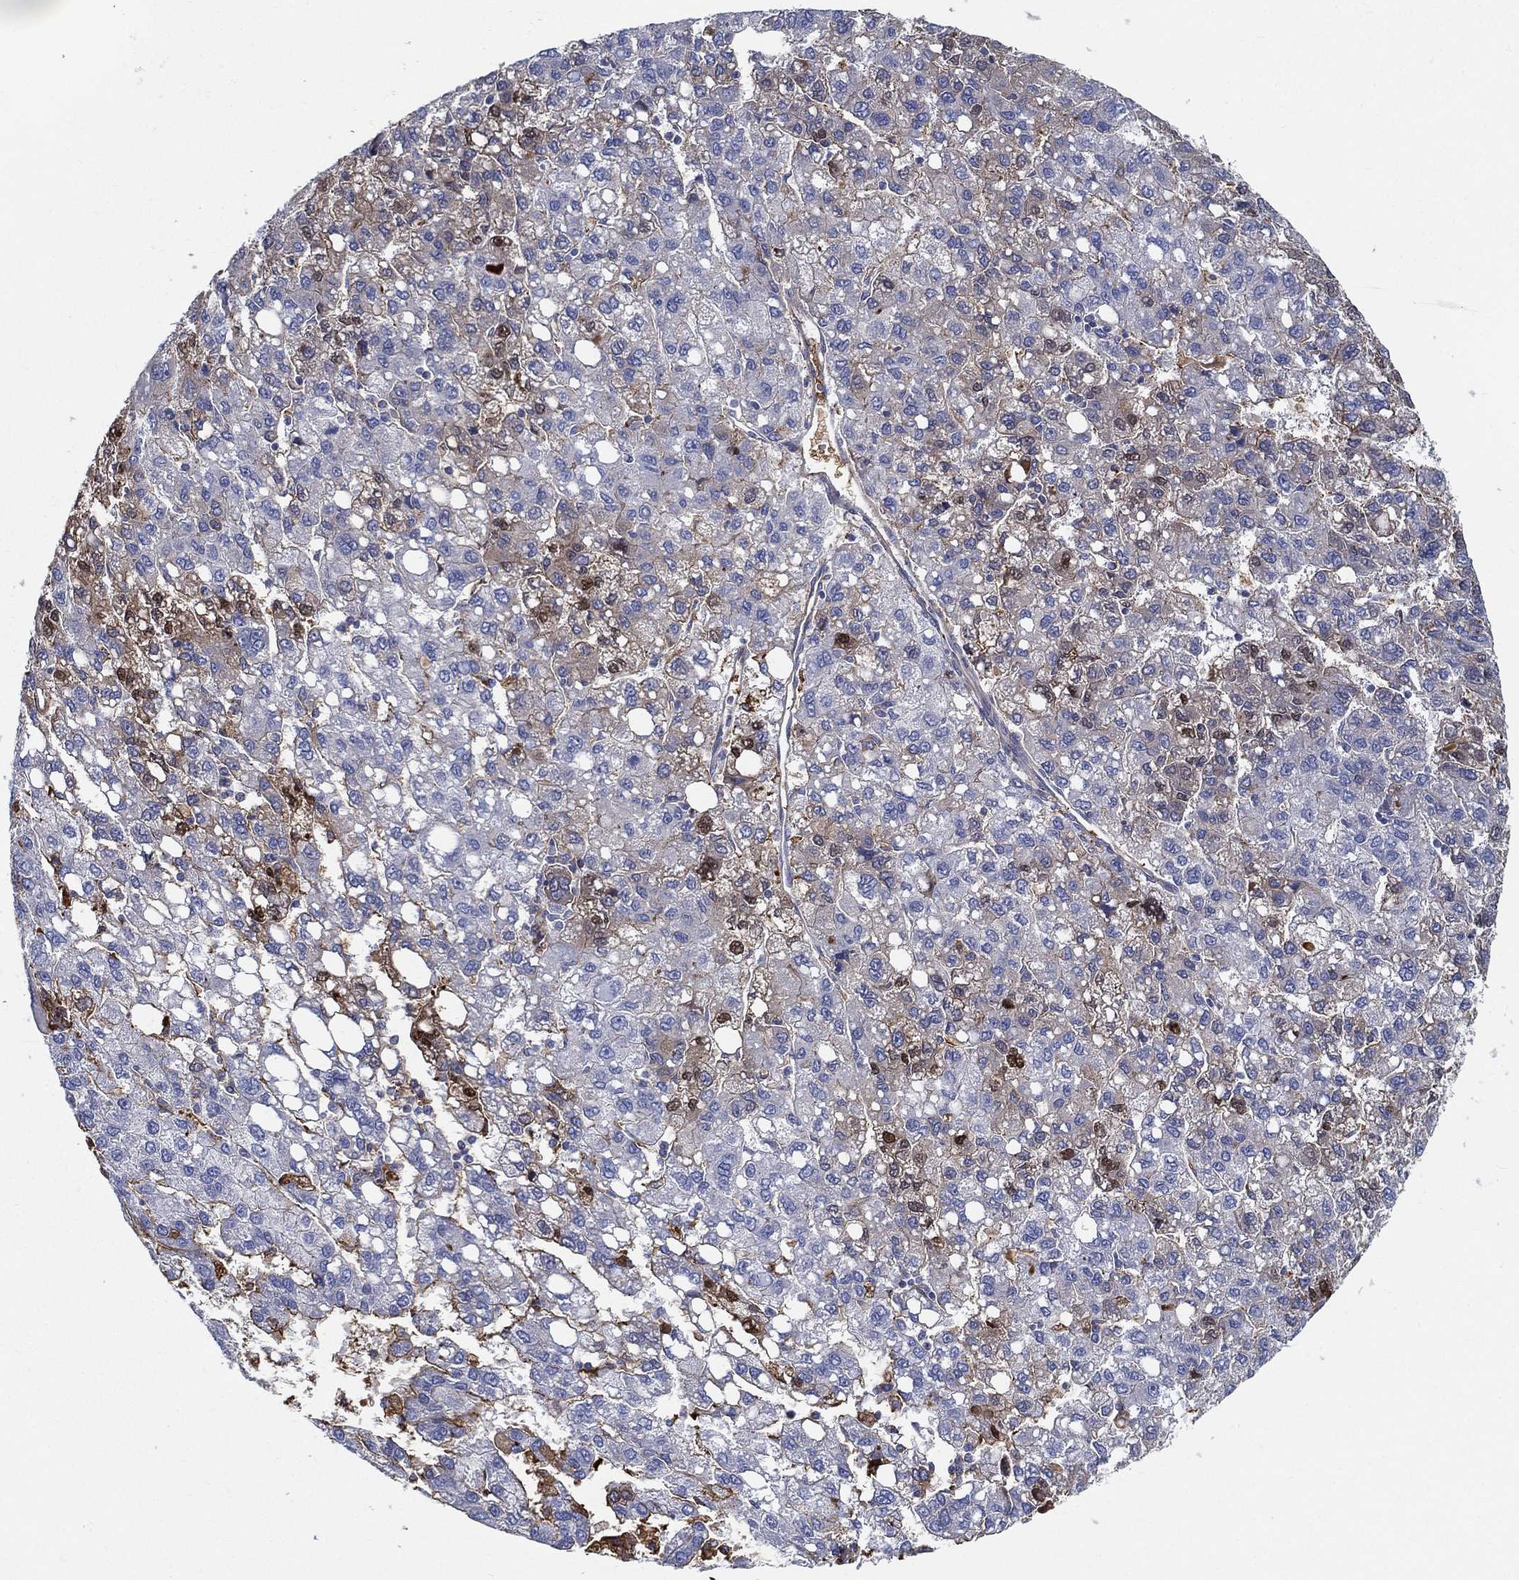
{"staining": {"intensity": "weak", "quantity": "<25%", "location": "cytoplasmic/membranous"}, "tissue": "liver cancer", "cell_type": "Tumor cells", "image_type": "cancer", "snomed": [{"axis": "morphology", "description": "Carcinoma, Hepatocellular, NOS"}, {"axis": "topography", "description": "Liver"}], "caption": "Photomicrograph shows no protein expression in tumor cells of hepatocellular carcinoma (liver) tissue.", "gene": "IFNB1", "patient": {"sex": "female", "age": 82}}